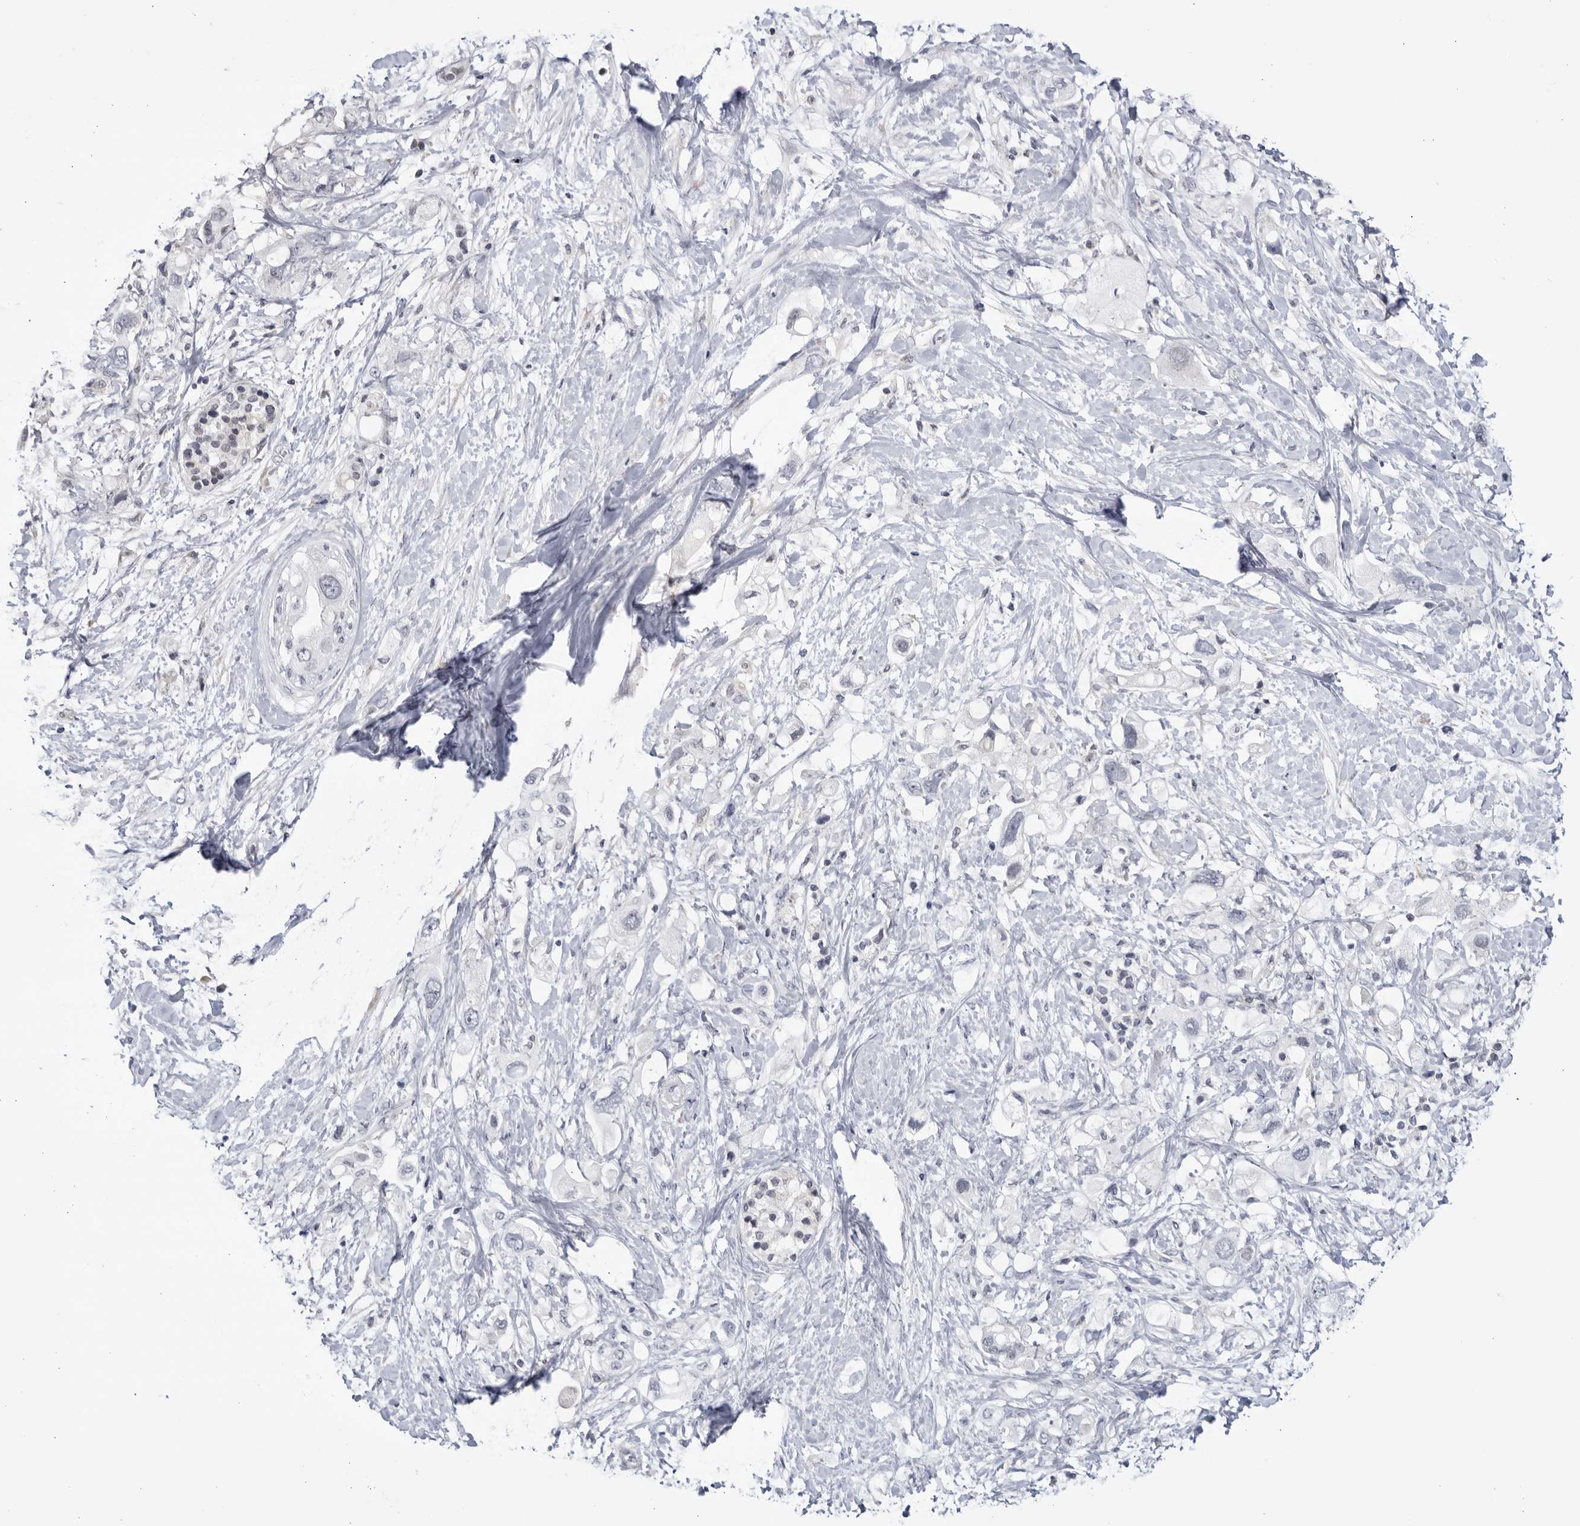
{"staining": {"intensity": "negative", "quantity": "none", "location": "none"}, "tissue": "pancreatic cancer", "cell_type": "Tumor cells", "image_type": "cancer", "snomed": [{"axis": "morphology", "description": "Adenocarcinoma, NOS"}, {"axis": "topography", "description": "Pancreas"}], "caption": "DAB immunohistochemical staining of human pancreatic cancer reveals no significant positivity in tumor cells.", "gene": "CNBD1", "patient": {"sex": "female", "age": 56}}